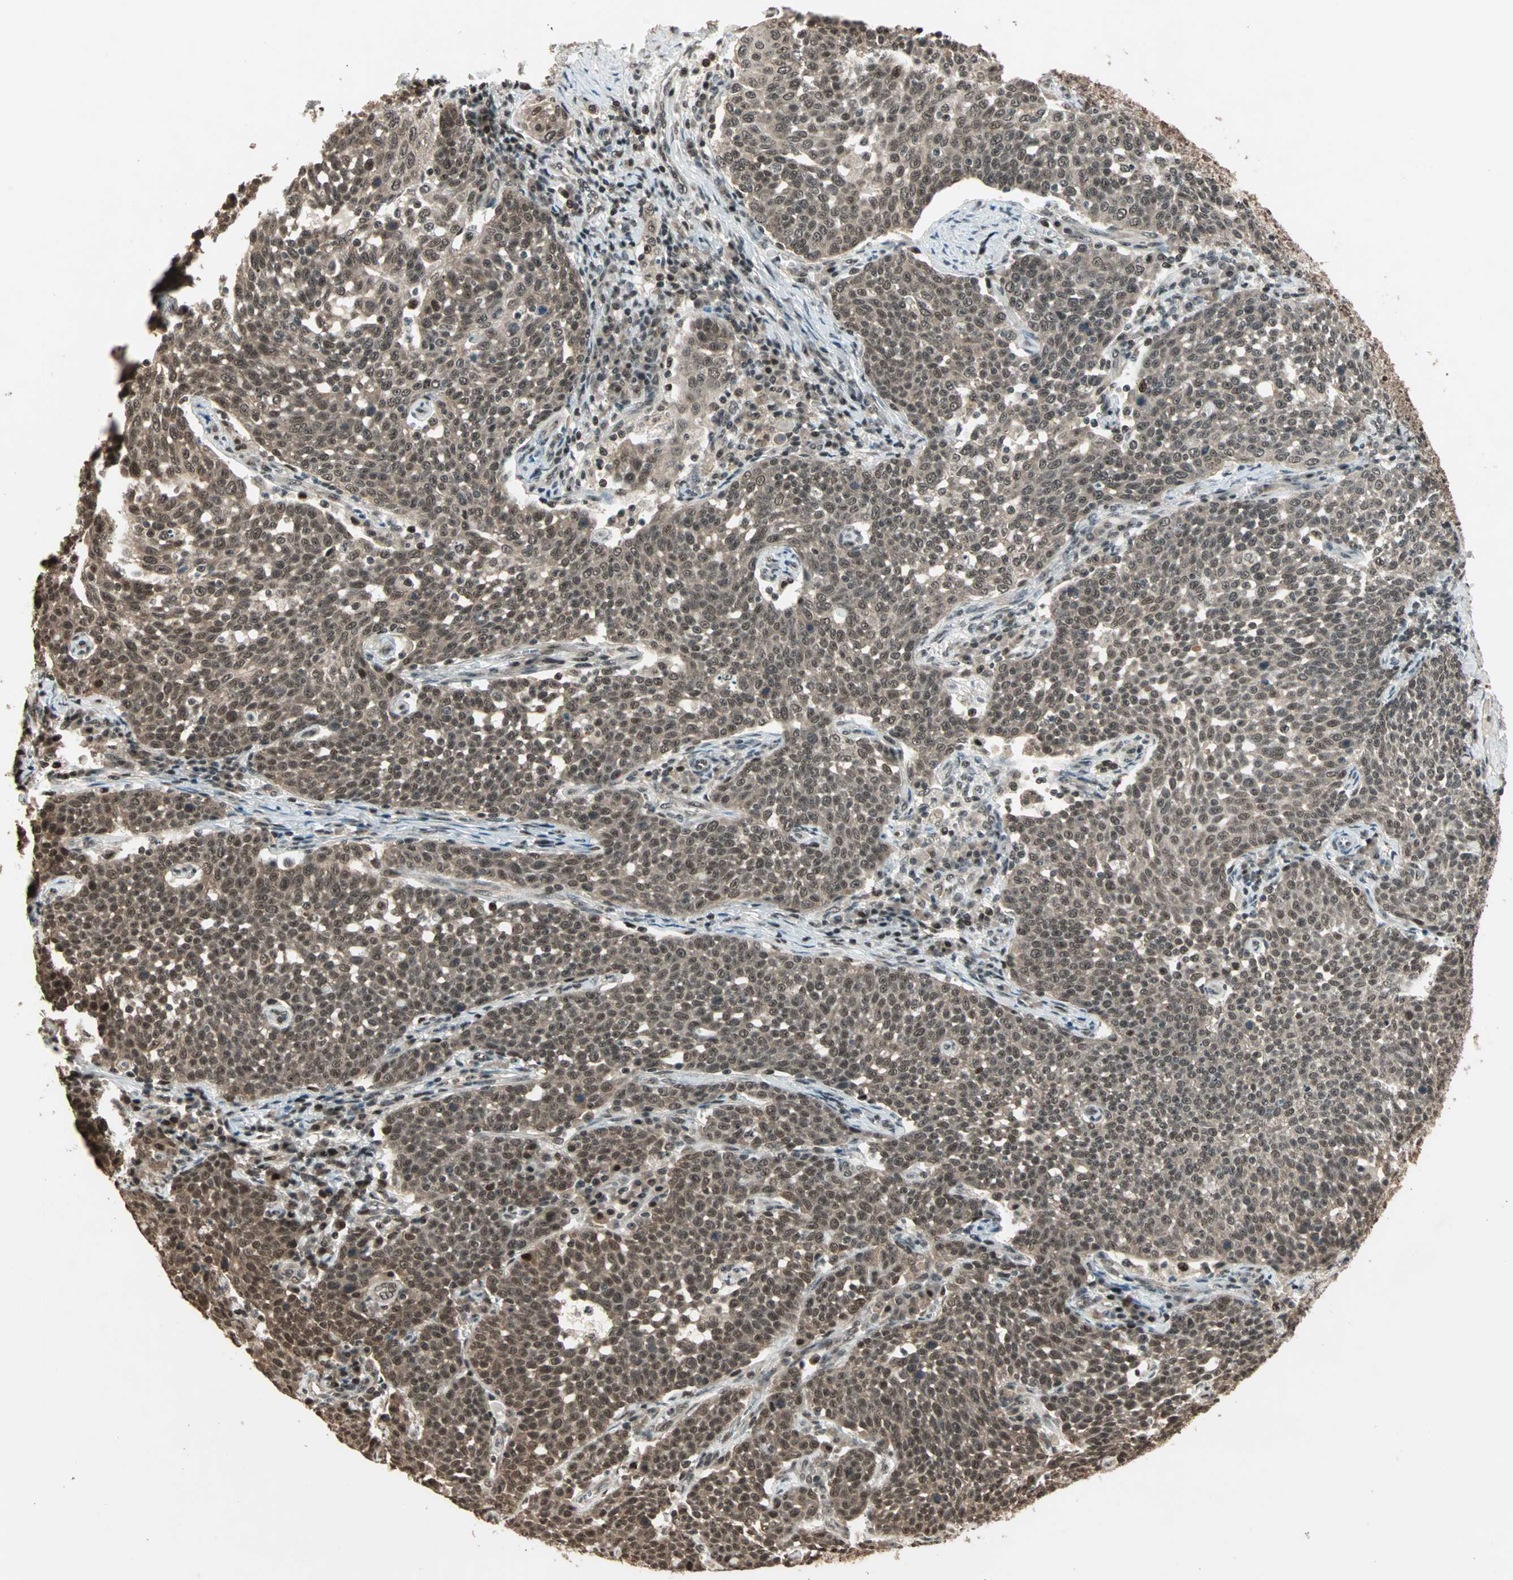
{"staining": {"intensity": "moderate", "quantity": ">75%", "location": "cytoplasmic/membranous,nuclear"}, "tissue": "cervical cancer", "cell_type": "Tumor cells", "image_type": "cancer", "snomed": [{"axis": "morphology", "description": "Squamous cell carcinoma, NOS"}, {"axis": "topography", "description": "Cervix"}], "caption": "High-magnification brightfield microscopy of cervical squamous cell carcinoma stained with DAB (brown) and counterstained with hematoxylin (blue). tumor cells exhibit moderate cytoplasmic/membranous and nuclear expression is present in about>75% of cells. (Stains: DAB in brown, nuclei in blue, Microscopy: brightfield microscopy at high magnification).", "gene": "ZNF44", "patient": {"sex": "female", "age": 34}}